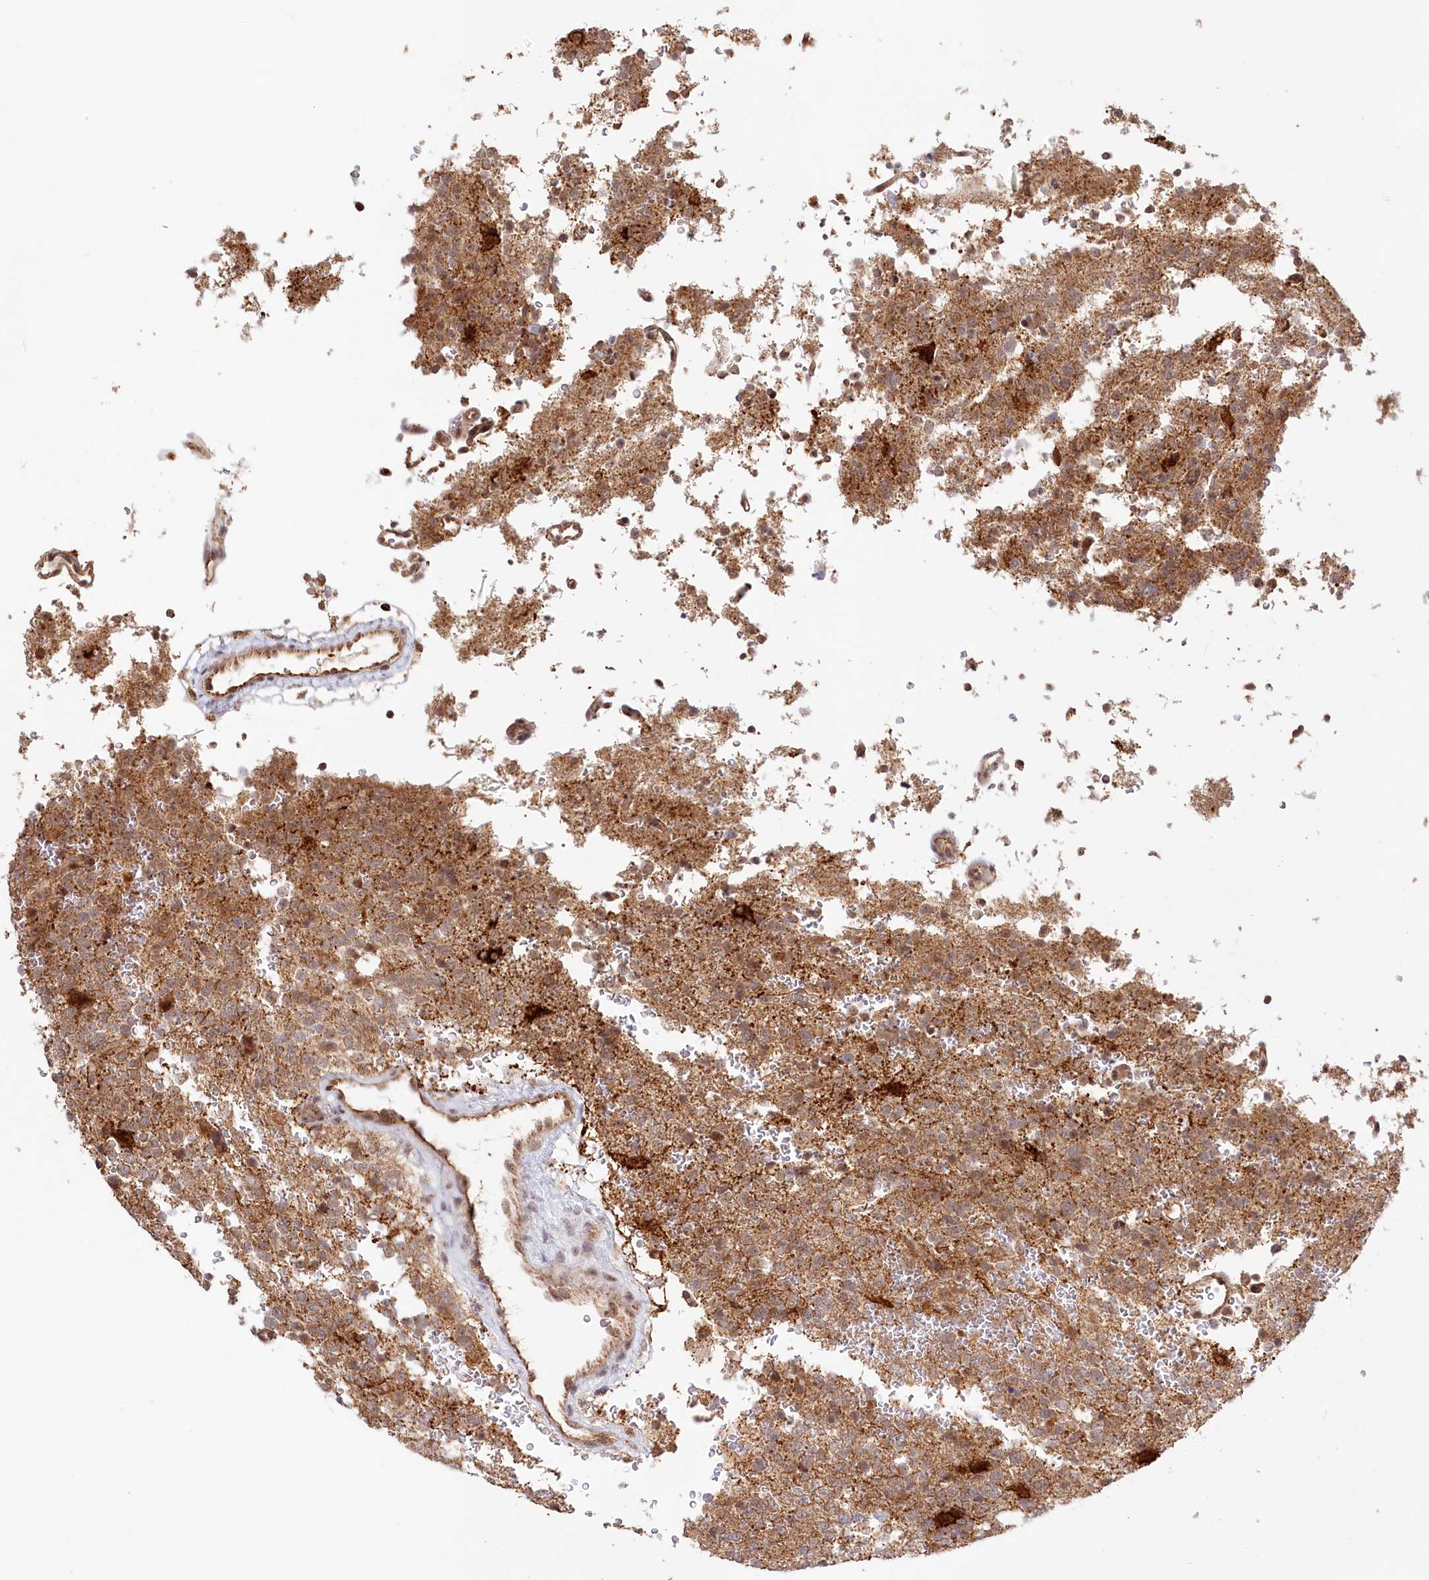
{"staining": {"intensity": "weak", "quantity": "<25%", "location": "cytoplasmic/membranous"}, "tissue": "glioma", "cell_type": "Tumor cells", "image_type": "cancer", "snomed": [{"axis": "morphology", "description": "Glioma, malignant, High grade"}, {"axis": "topography", "description": "Brain"}], "caption": "High power microscopy photomicrograph of an IHC micrograph of malignant glioma (high-grade), revealing no significant positivity in tumor cells.", "gene": "RTN4IP1", "patient": {"sex": "female", "age": 62}}